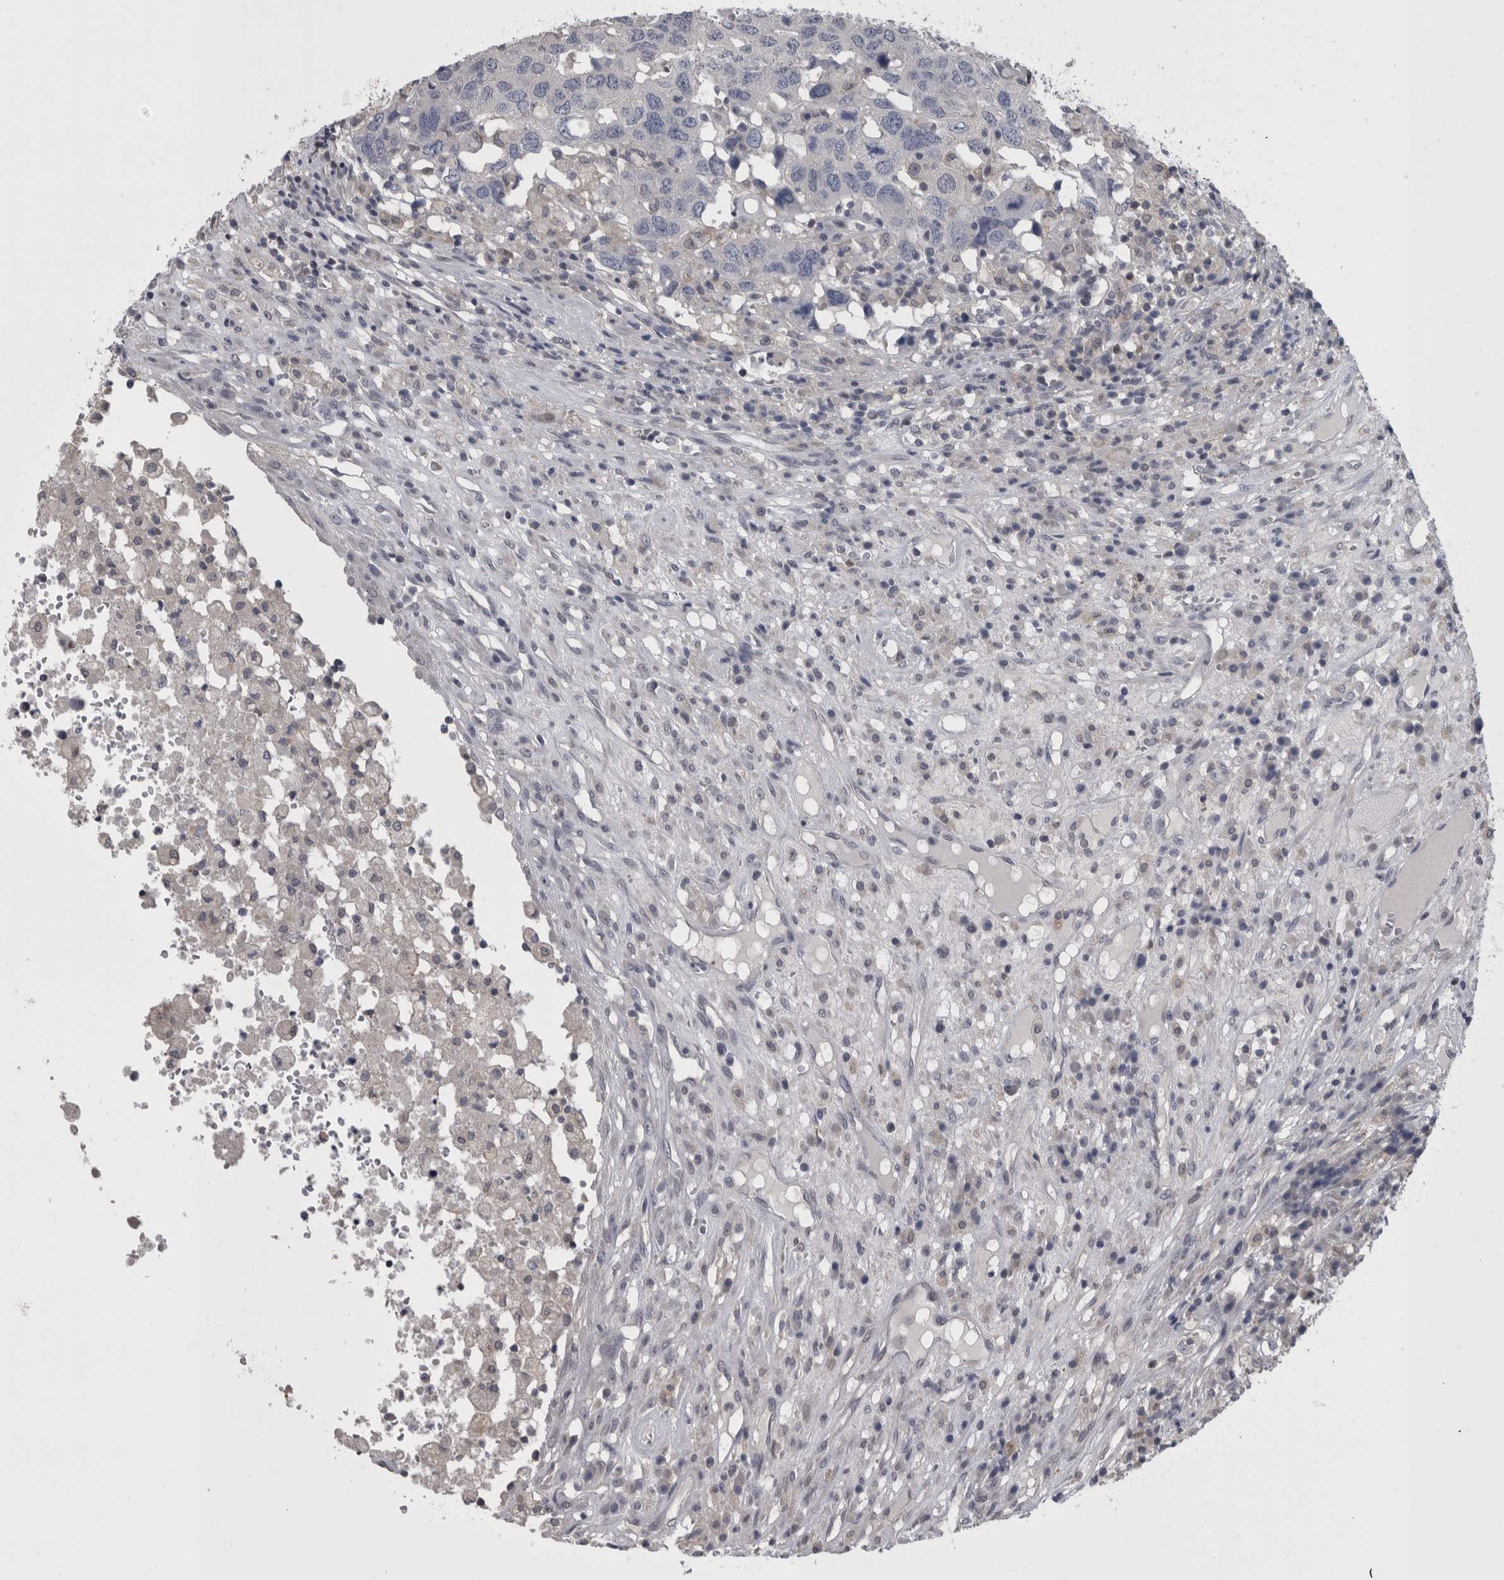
{"staining": {"intensity": "negative", "quantity": "none", "location": "none"}, "tissue": "head and neck cancer", "cell_type": "Tumor cells", "image_type": "cancer", "snomed": [{"axis": "morphology", "description": "Squamous cell carcinoma, NOS"}, {"axis": "topography", "description": "Head-Neck"}], "caption": "This photomicrograph is of head and neck cancer stained with IHC to label a protein in brown with the nuclei are counter-stained blue. There is no staining in tumor cells. Brightfield microscopy of immunohistochemistry stained with DAB (3,3'-diaminobenzidine) (brown) and hematoxylin (blue), captured at high magnification.", "gene": "APRT", "patient": {"sex": "male", "age": 66}}